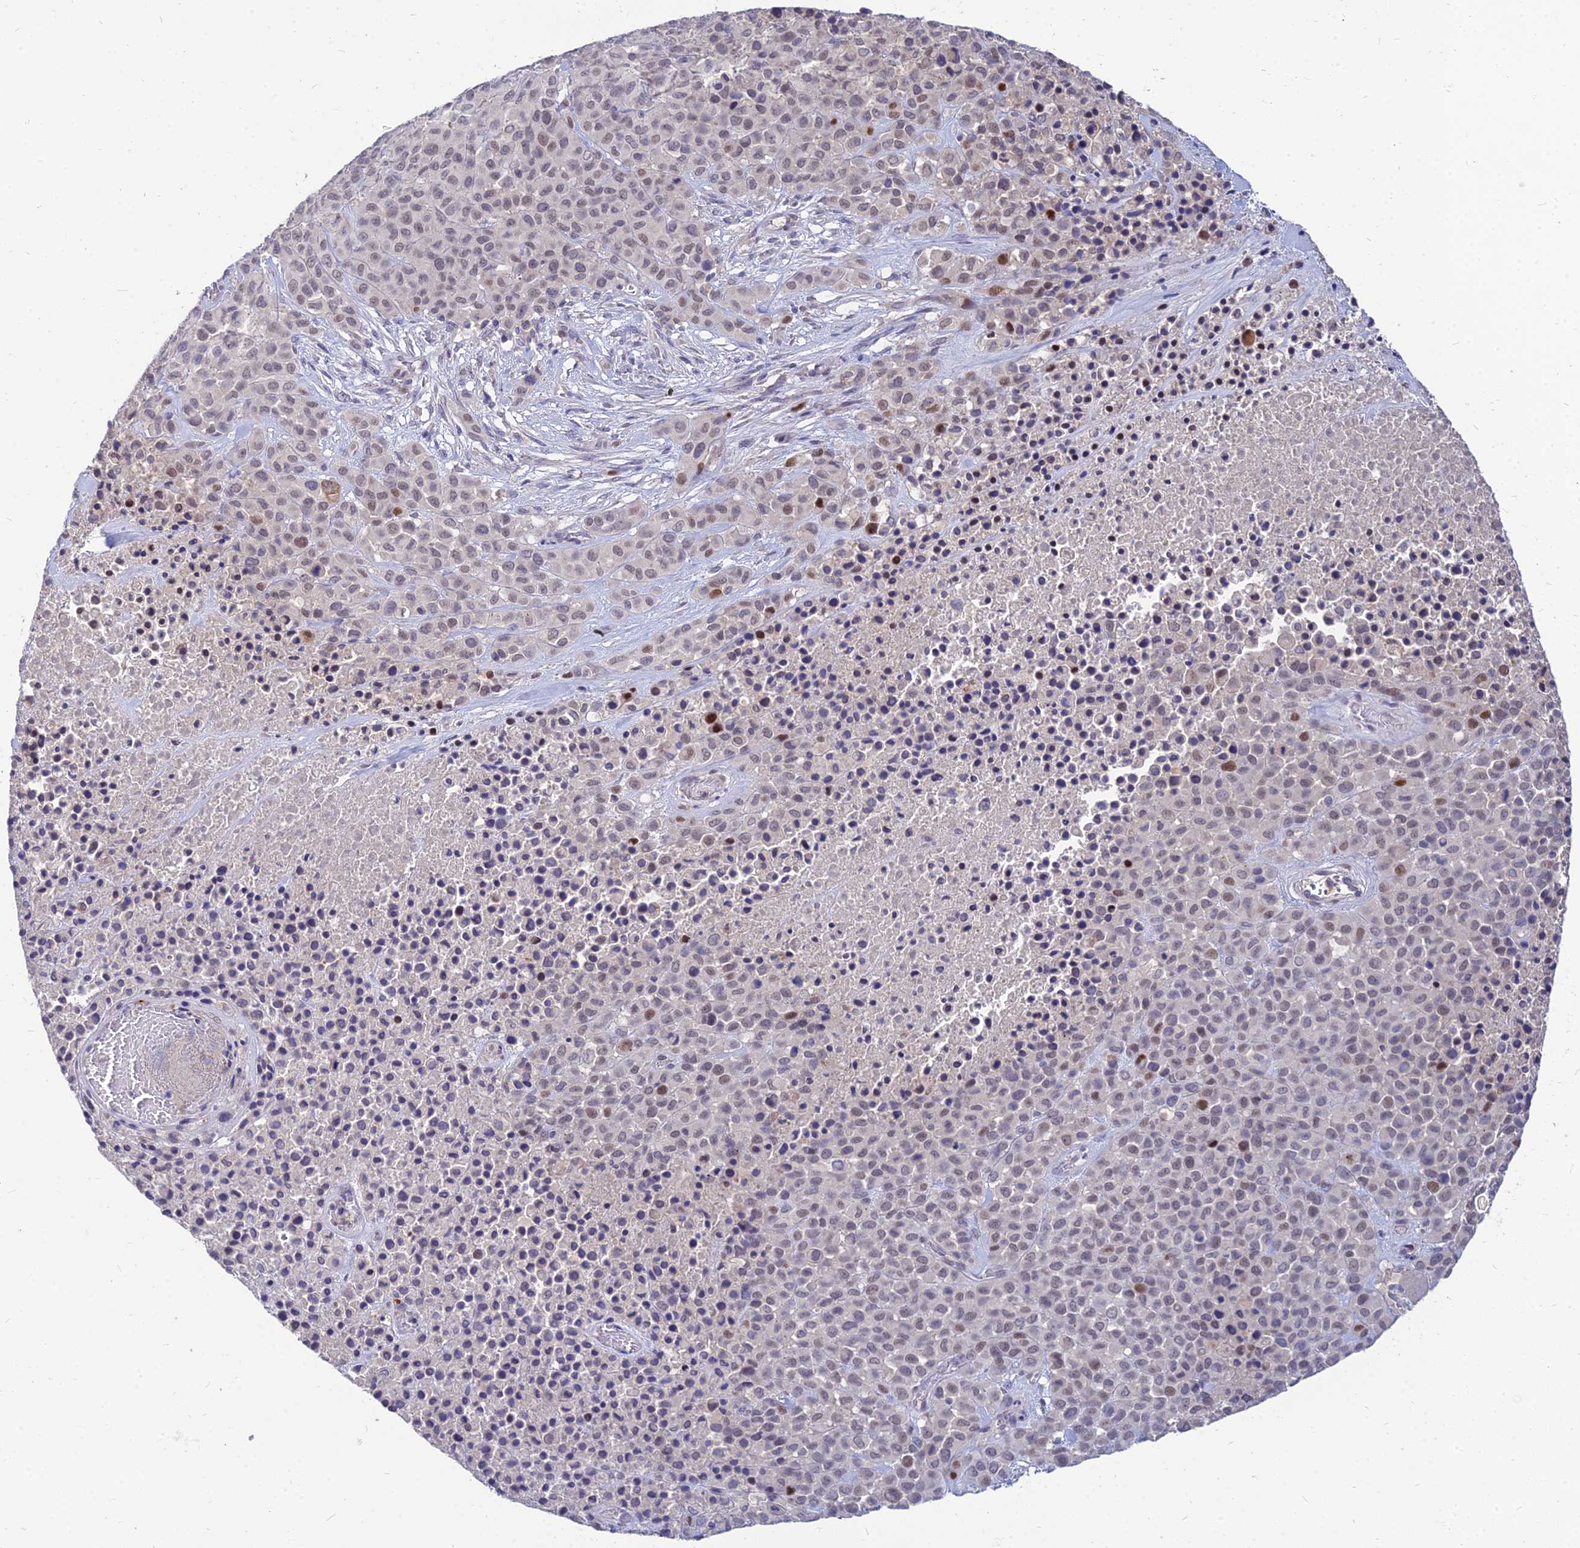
{"staining": {"intensity": "moderate", "quantity": "<25%", "location": "nuclear"}, "tissue": "melanoma", "cell_type": "Tumor cells", "image_type": "cancer", "snomed": [{"axis": "morphology", "description": "Malignant melanoma, Metastatic site"}, {"axis": "topography", "description": "Skin"}], "caption": "The image reveals a brown stain indicating the presence of a protein in the nuclear of tumor cells in malignant melanoma (metastatic site).", "gene": "GOLGA6D", "patient": {"sex": "female", "age": 81}}